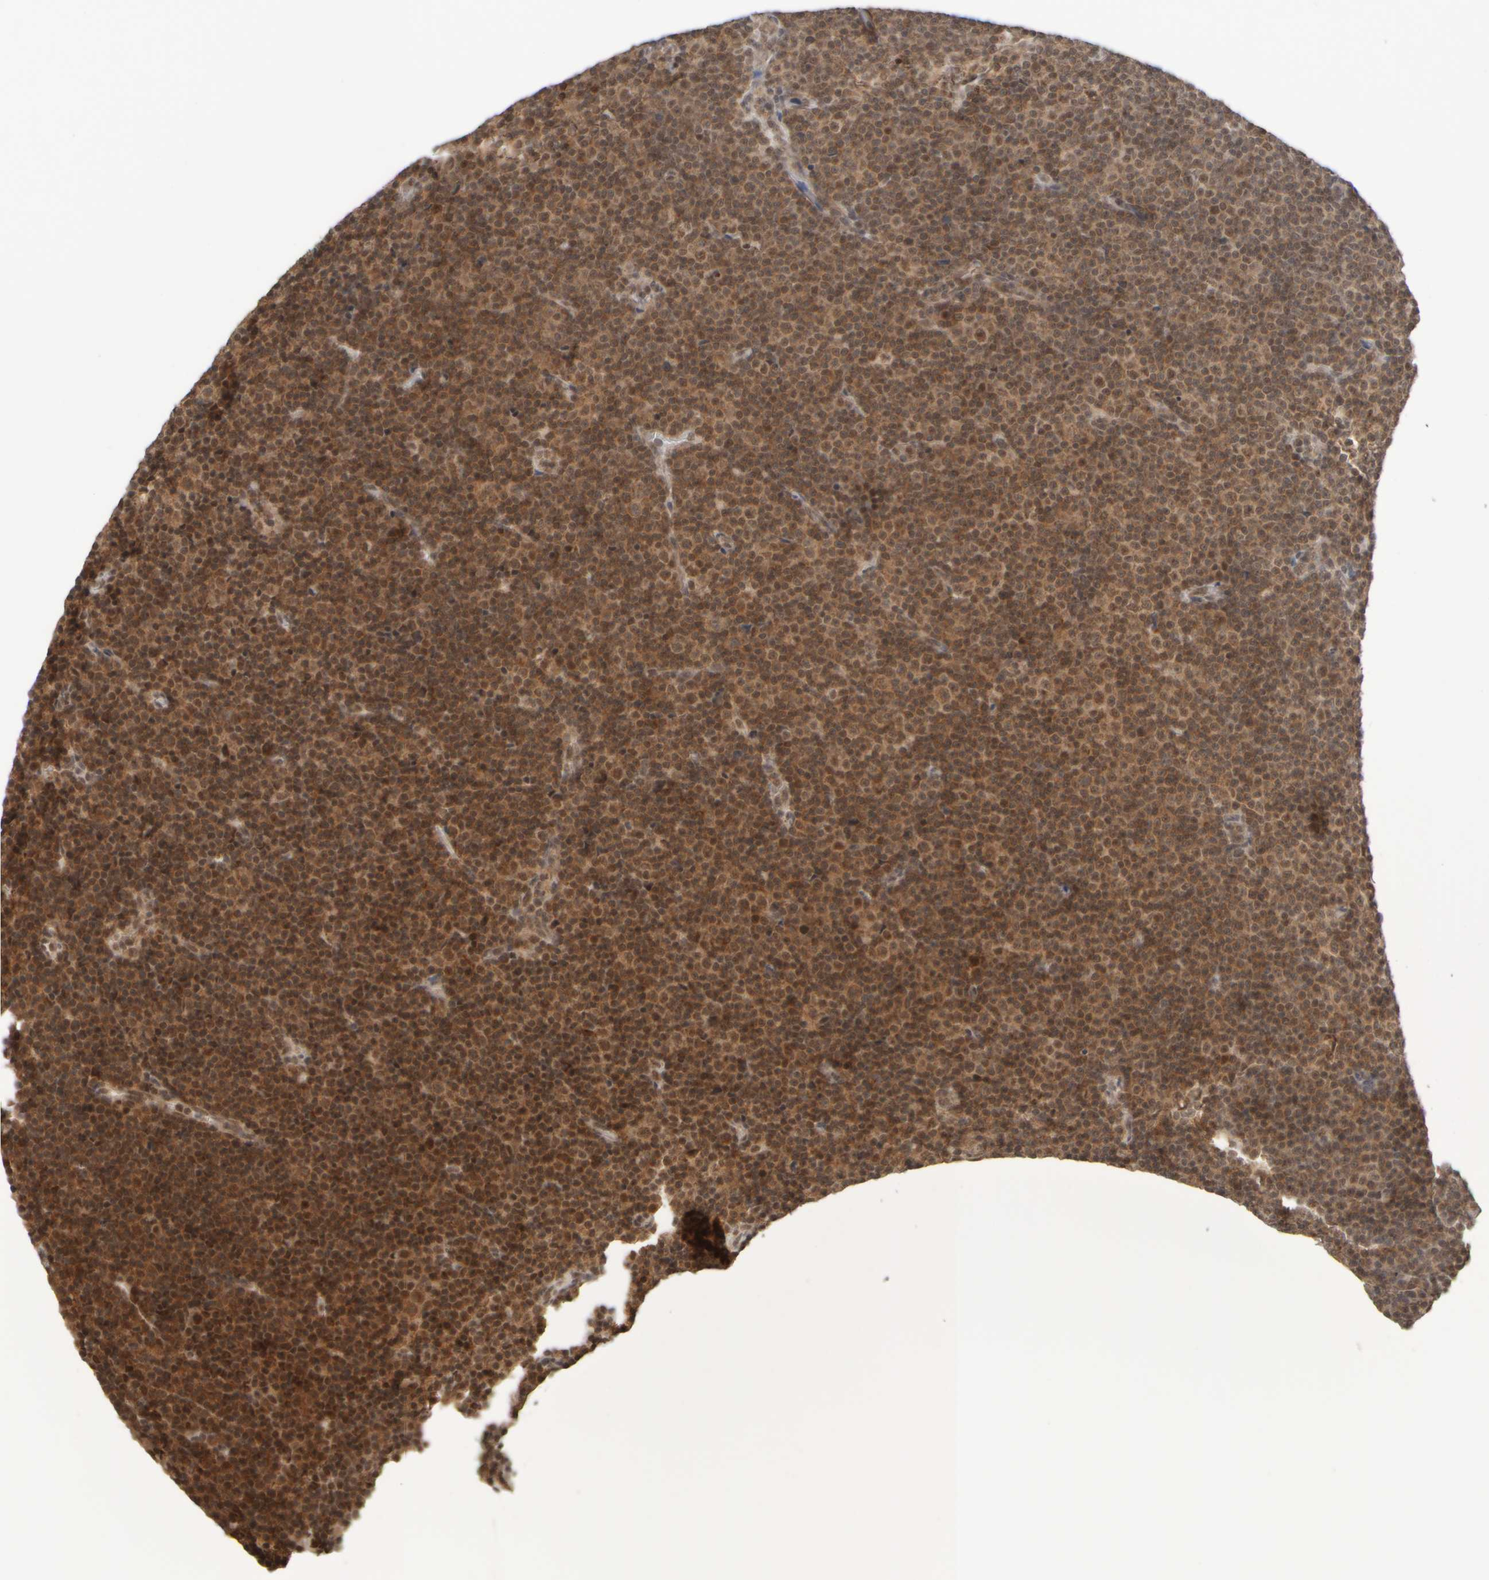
{"staining": {"intensity": "moderate", "quantity": ">75%", "location": "cytoplasmic/membranous,nuclear"}, "tissue": "lymphoma", "cell_type": "Tumor cells", "image_type": "cancer", "snomed": [{"axis": "morphology", "description": "Malignant lymphoma, non-Hodgkin's type, Low grade"}, {"axis": "topography", "description": "Lymph node"}], "caption": "This is an image of immunohistochemistry (IHC) staining of malignant lymphoma, non-Hodgkin's type (low-grade), which shows moderate positivity in the cytoplasmic/membranous and nuclear of tumor cells.", "gene": "SYNRG", "patient": {"sex": "female", "age": 67}}